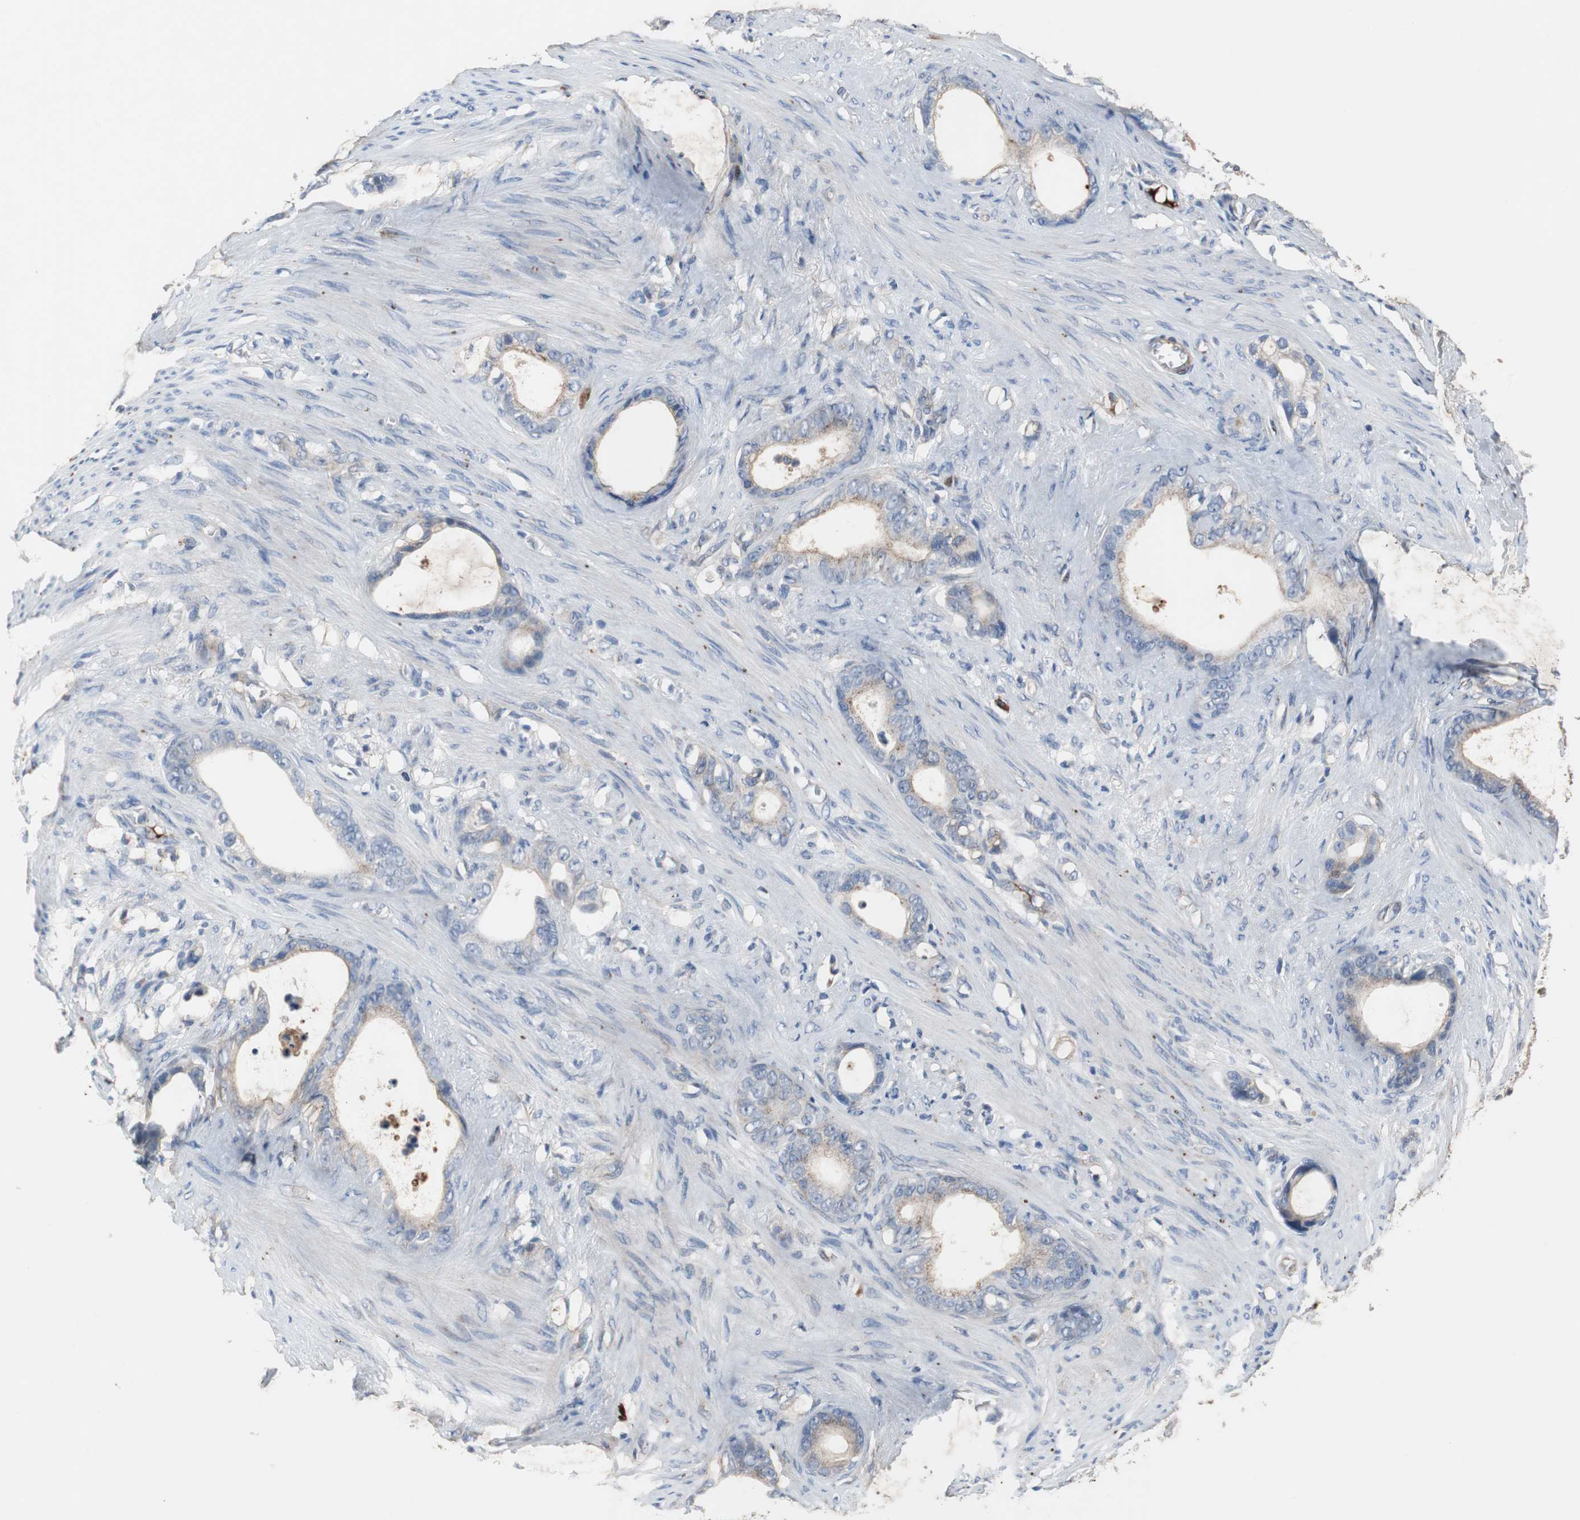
{"staining": {"intensity": "weak", "quantity": "<25%", "location": "cytoplasmic/membranous"}, "tissue": "stomach cancer", "cell_type": "Tumor cells", "image_type": "cancer", "snomed": [{"axis": "morphology", "description": "Adenocarcinoma, NOS"}, {"axis": "topography", "description": "Stomach"}], "caption": "The immunohistochemistry histopathology image has no significant expression in tumor cells of stomach cancer tissue.", "gene": "SORT1", "patient": {"sex": "female", "age": 75}}